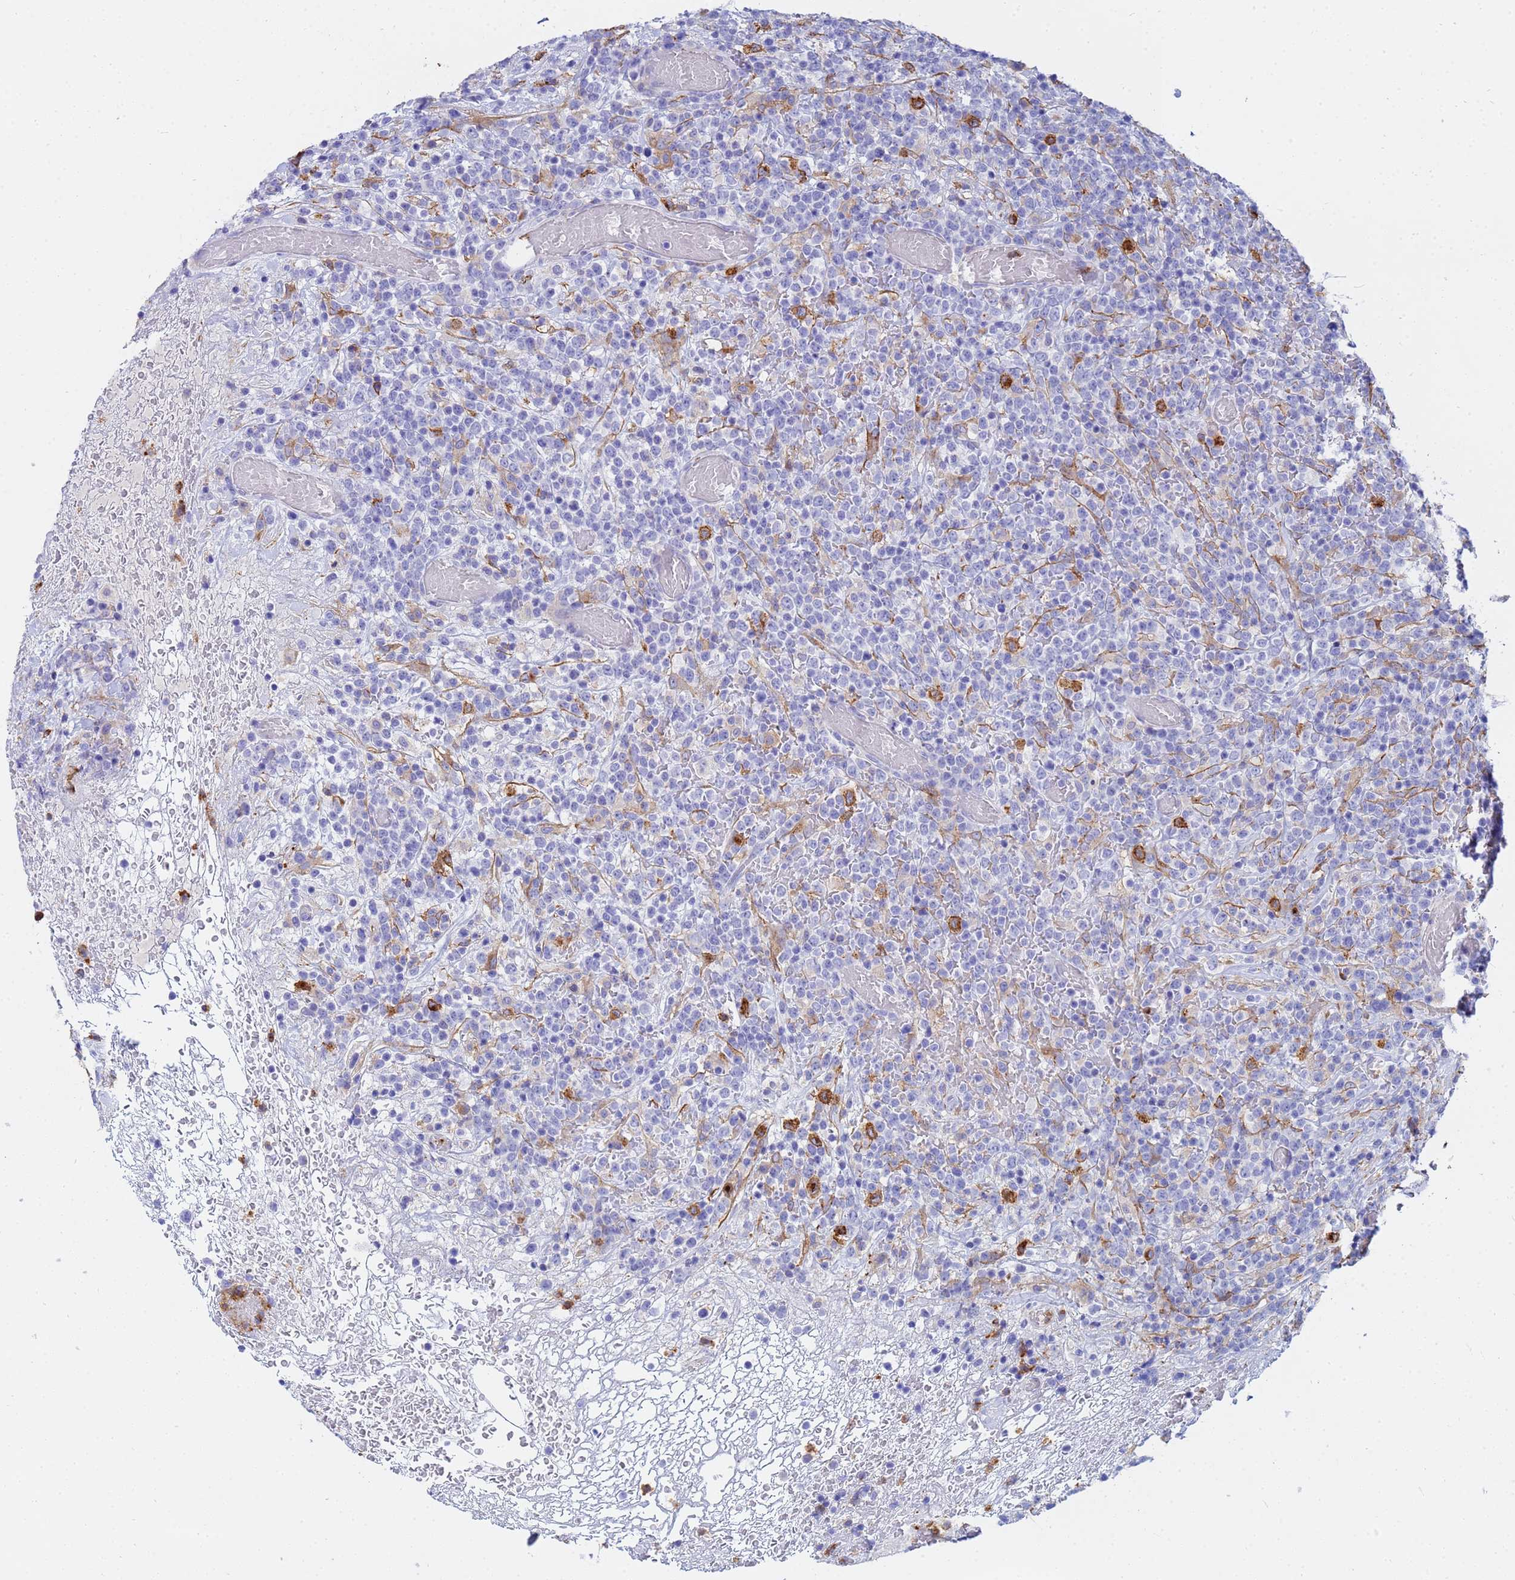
{"staining": {"intensity": "negative", "quantity": "none", "location": "none"}, "tissue": "lymphoma", "cell_type": "Tumor cells", "image_type": "cancer", "snomed": [{"axis": "morphology", "description": "Malignant lymphoma, non-Hodgkin's type, High grade"}, {"axis": "topography", "description": "Colon"}], "caption": "Tumor cells are negative for brown protein staining in high-grade malignant lymphoma, non-Hodgkin's type.", "gene": "BASP1", "patient": {"sex": "female", "age": 53}}